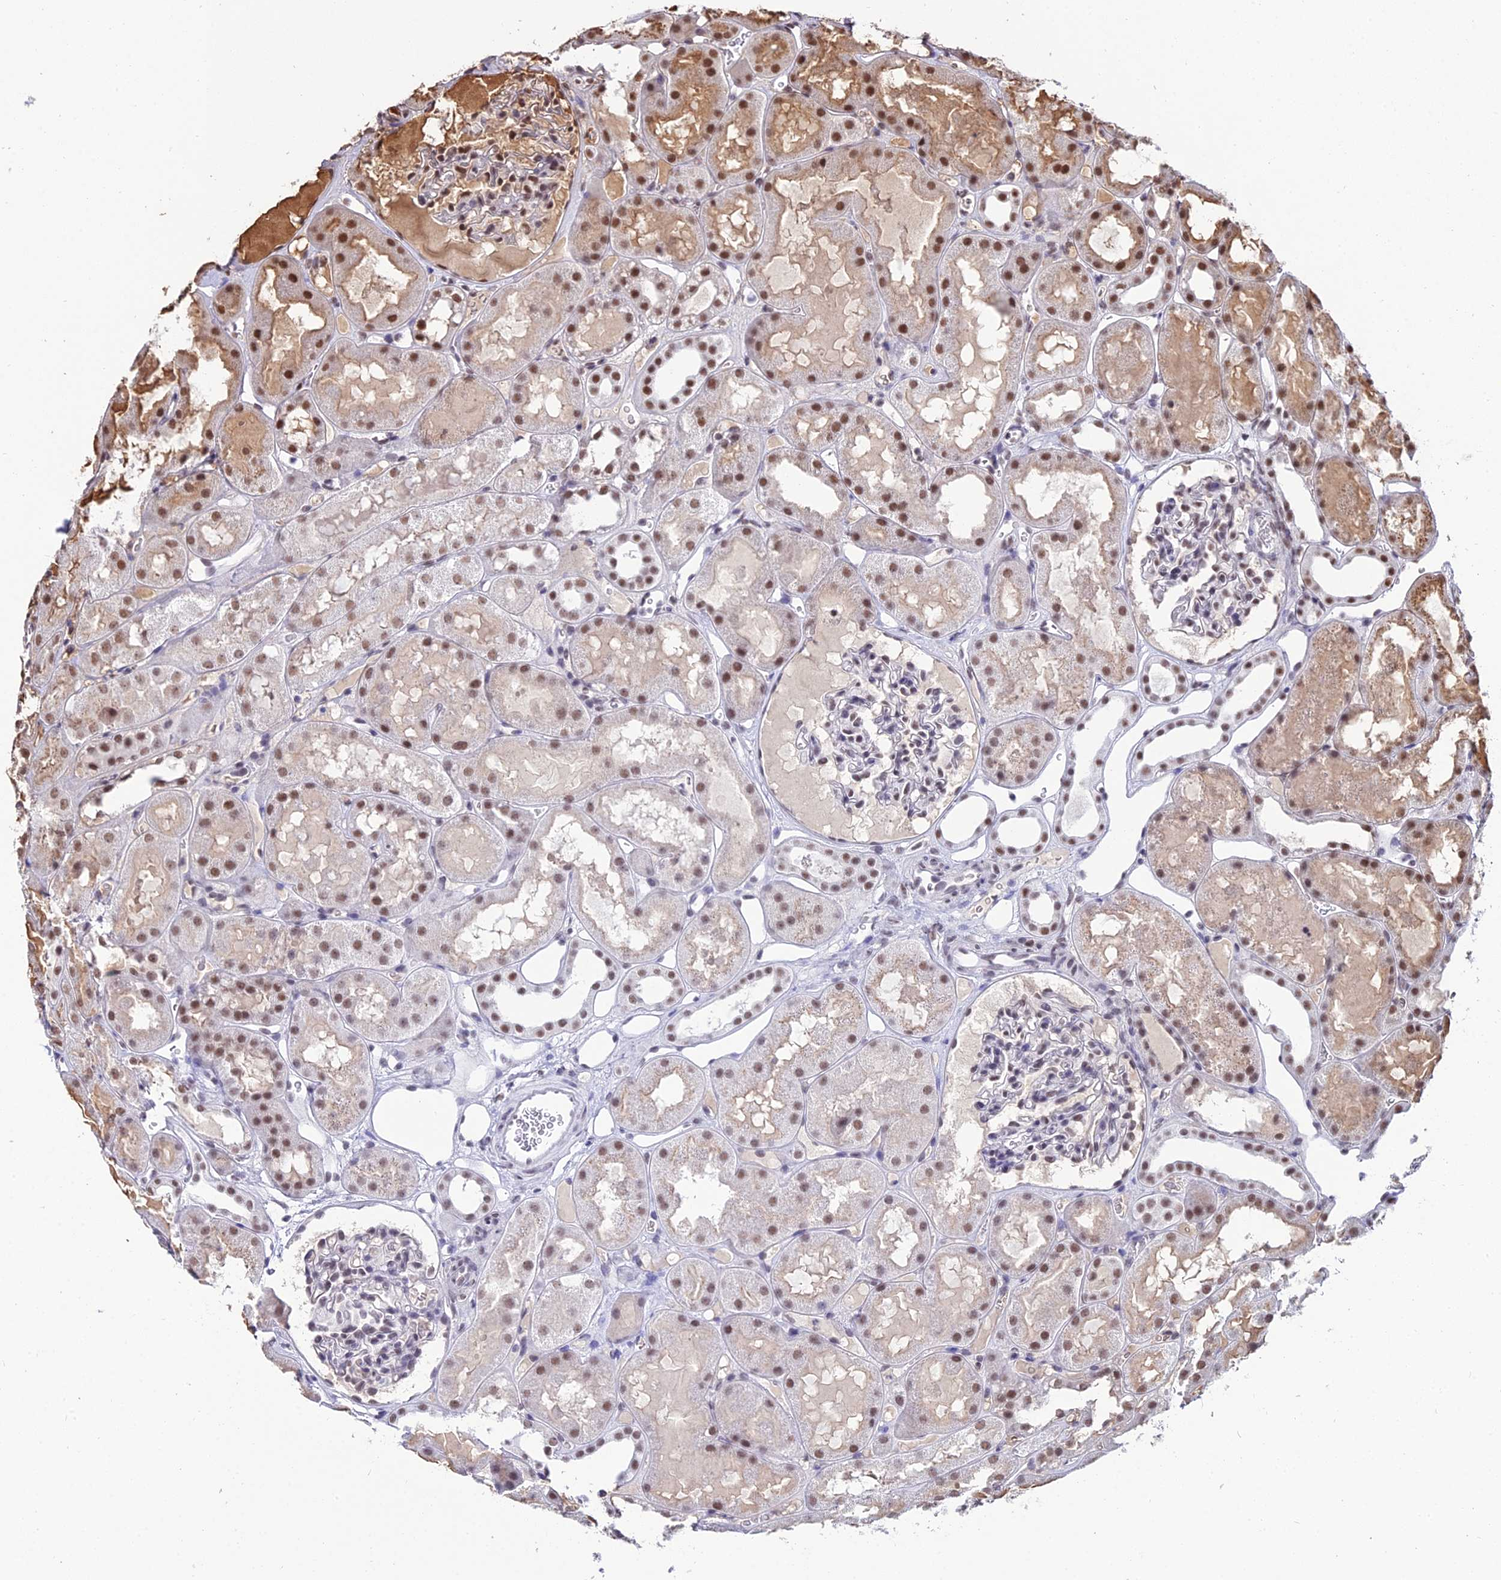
{"staining": {"intensity": "moderate", "quantity": "25%-75%", "location": "nuclear"}, "tissue": "kidney", "cell_type": "Cells in glomeruli", "image_type": "normal", "snomed": [{"axis": "morphology", "description": "Normal tissue, NOS"}, {"axis": "topography", "description": "Kidney"}, {"axis": "topography", "description": "Urinary bladder"}], "caption": "Kidney was stained to show a protein in brown. There is medium levels of moderate nuclear expression in about 25%-75% of cells in glomeruli. The staining was performed using DAB (3,3'-diaminobenzidine) to visualize the protein expression in brown, while the nuclei were stained in blue with hematoxylin (Magnification: 20x).", "gene": "RBM12", "patient": {"sex": "male", "age": 16}}